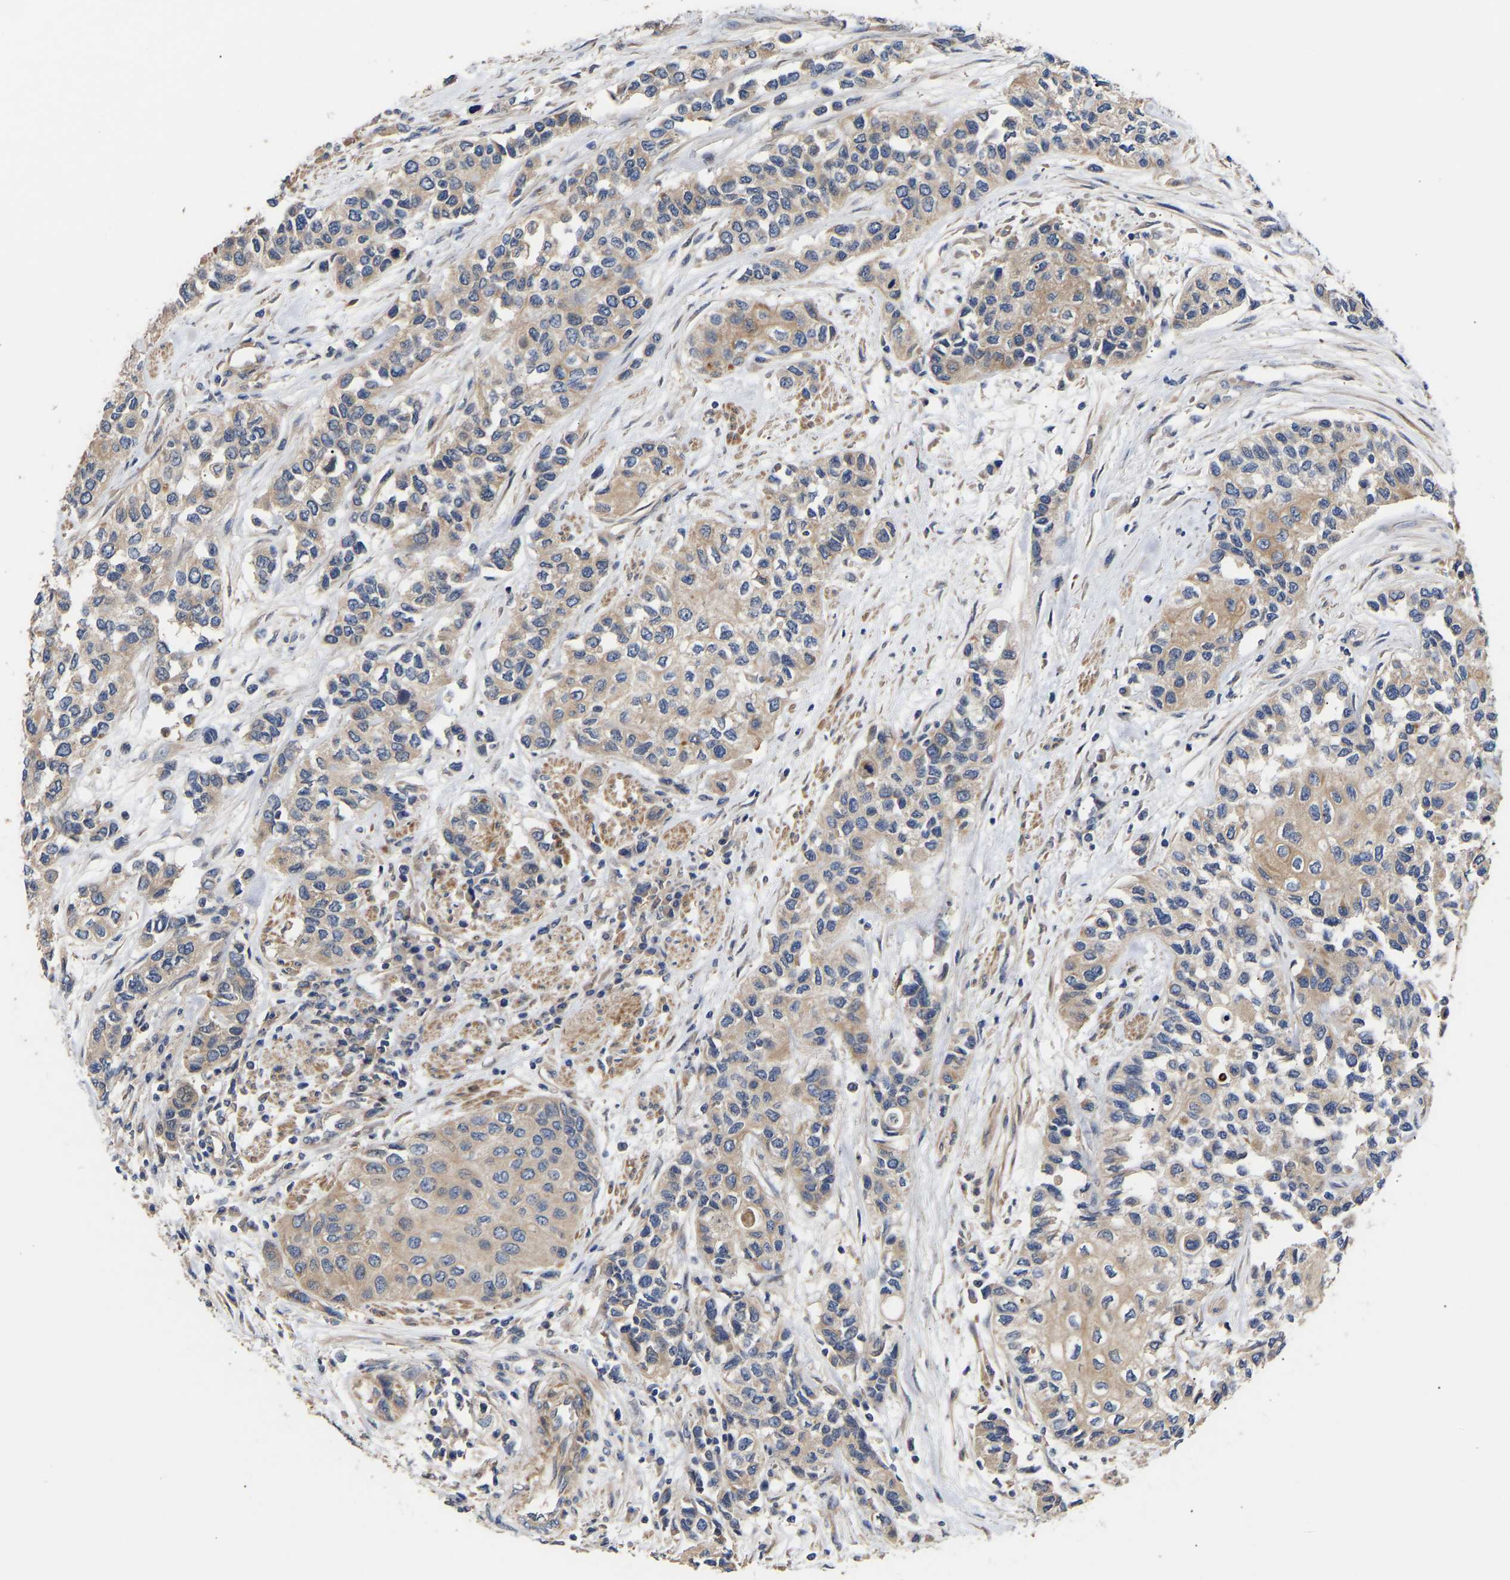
{"staining": {"intensity": "weak", "quantity": ">75%", "location": "cytoplasmic/membranous"}, "tissue": "urothelial cancer", "cell_type": "Tumor cells", "image_type": "cancer", "snomed": [{"axis": "morphology", "description": "Urothelial carcinoma, High grade"}, {"axis": "topography", "description": "Urinary bladder"}], "caption": "Approximately >75% of tumor cells in human urothelial carcinoma (high-grade) exhibit weak cytoplasmic/membranous protein staining as visualized by brown immunohistochemical staining.", "gene": "KASH5", "patient": {"sex": "female", "age": 56}}